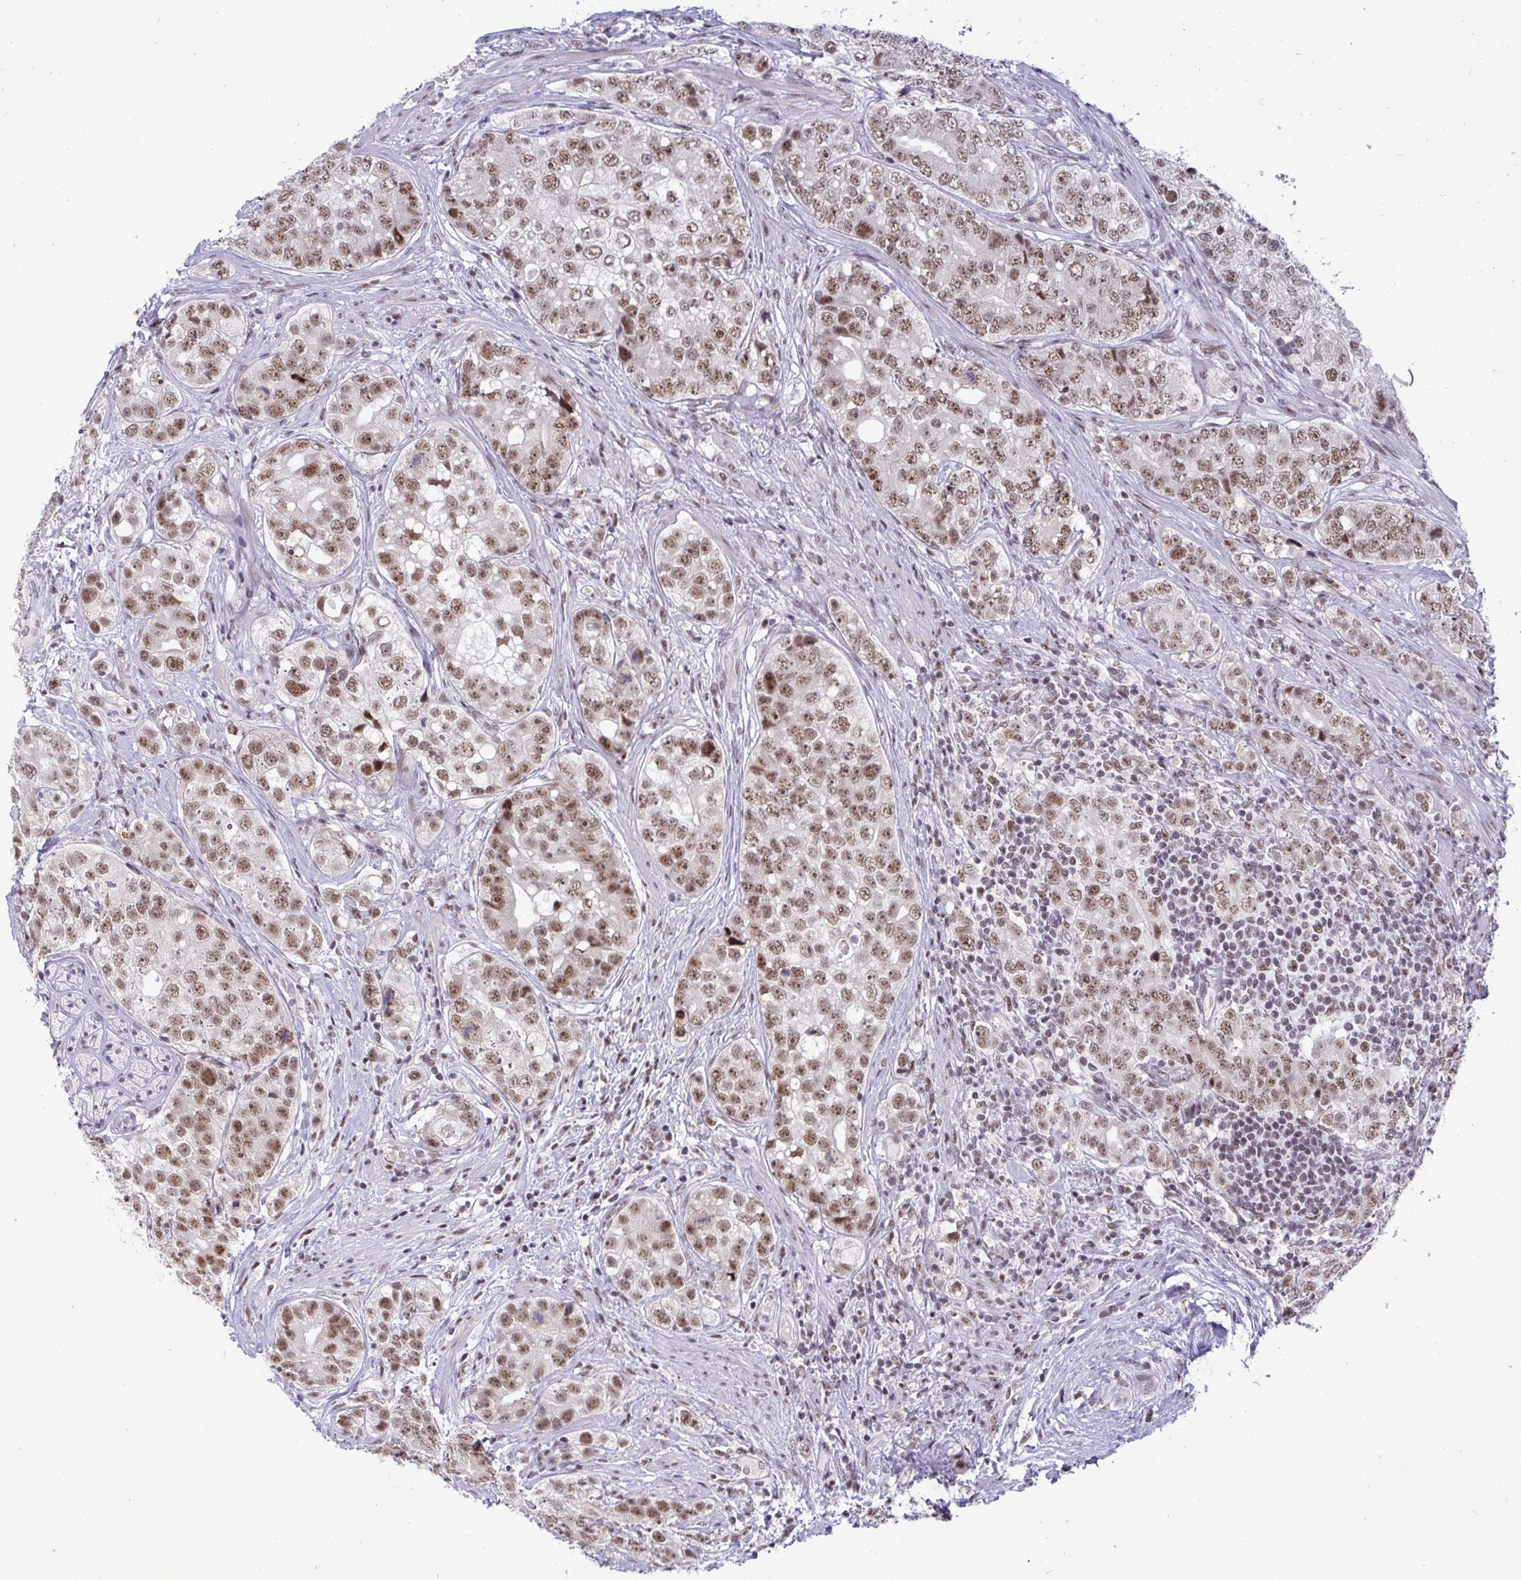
{"staining": {"intensity": "moderate", "quantity": ">75%", "location": "nuclear"}, "tissue": "prostate cancer", "cell_type": "Tumor cells", "image_type": "cancer", "snomed": [{"axis": "morphology", "description": "Adenocarcinoma, High grade"}, {"axis": "topography", "description": "Prostate"}], "caption": "There is medium levels of moderate nuclear positivity in tumor cells of prostate adenocarcinoma (high-grade), as demonstrated by immunohistochemical staining (brown color).", "gene": "WBP11", "patient": {"sex": "male", "age": 60}}